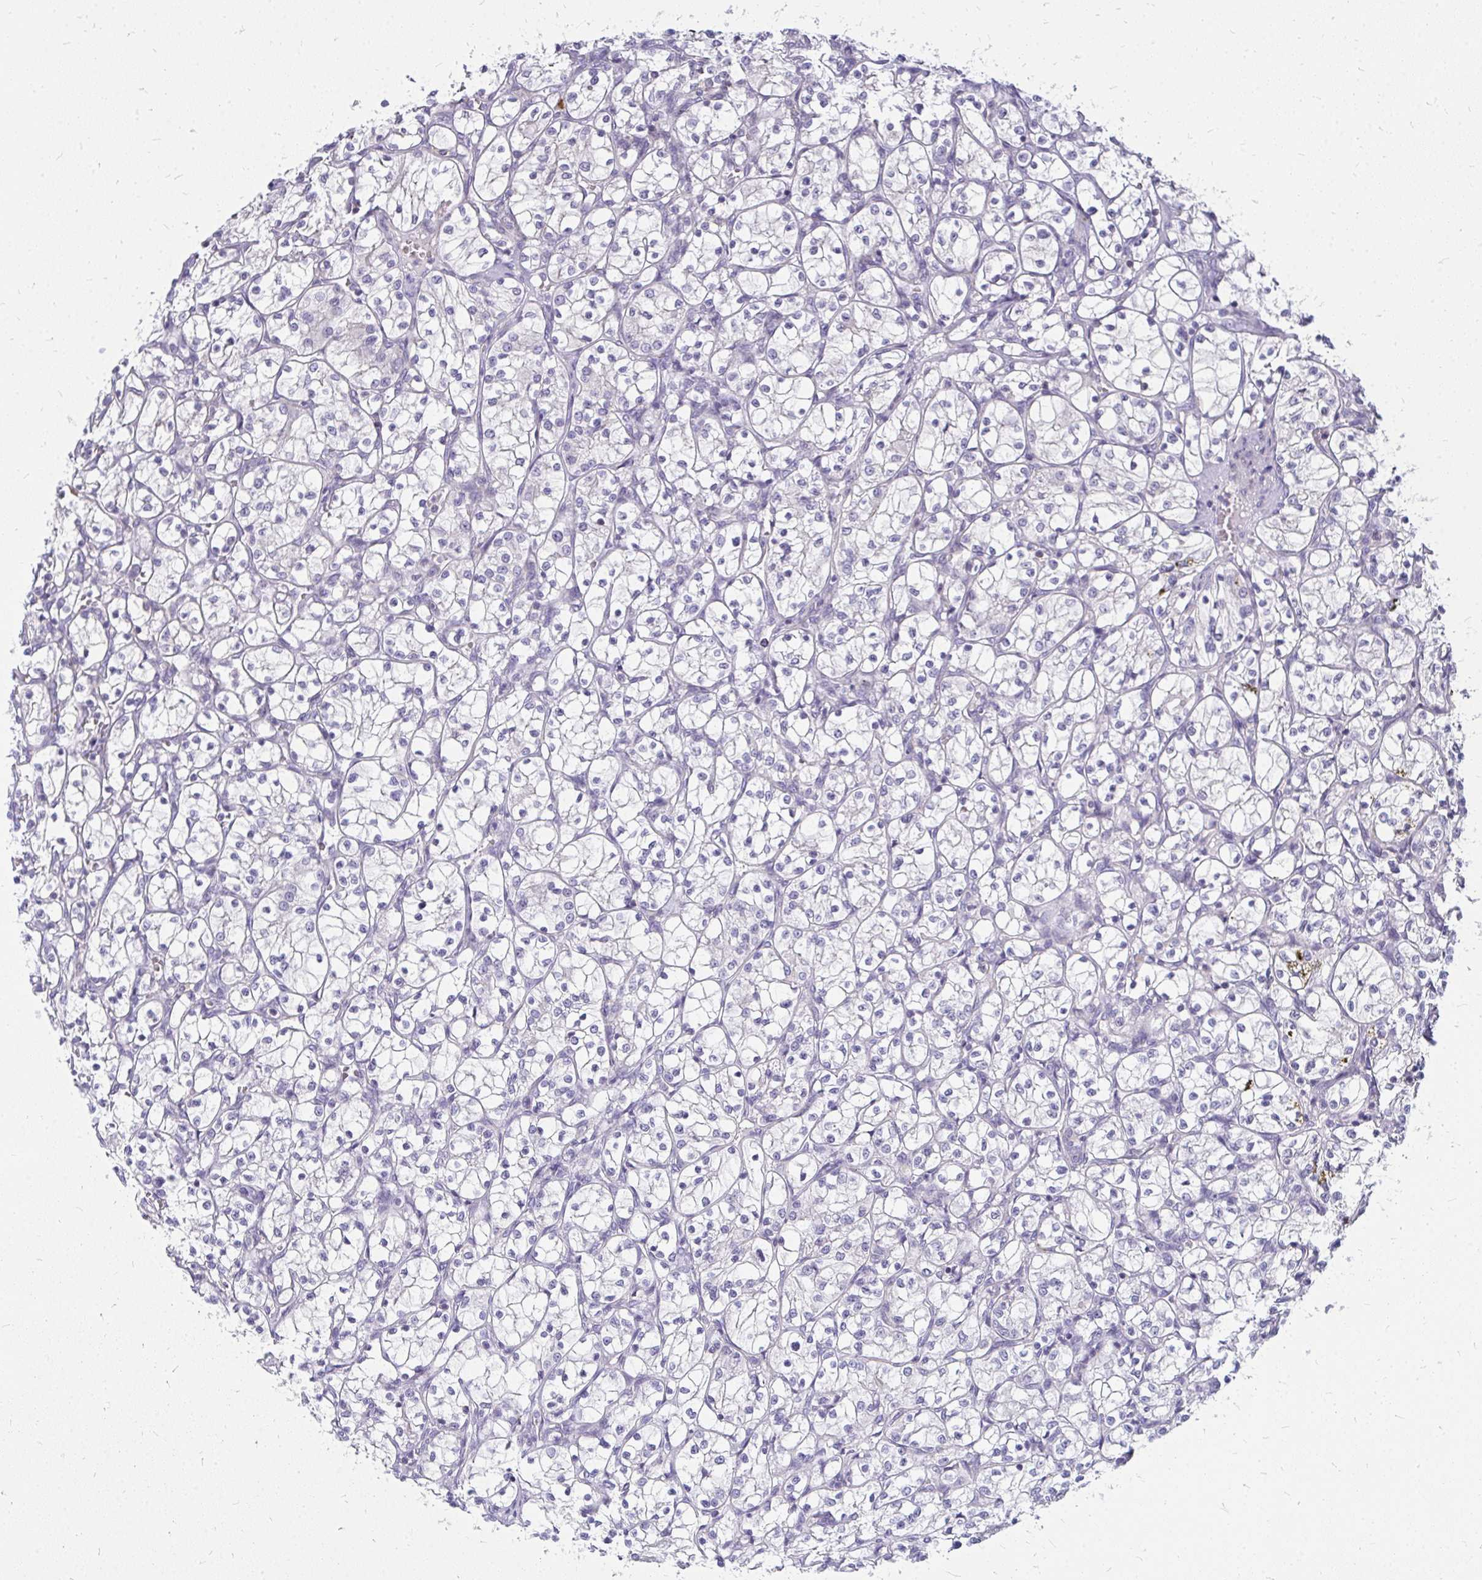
{"staining": {"intensity": "negative", "quantity": "none", "location": "none"}, "tissue": "renal cancer", "cell_type": "Tumor cells", "image_type": "cancer", "snomed": [{"axis": "morphology", "description": "Adenocarcinoma, NOS"}, {"axis": "topography", "description": "Kidney"}], "caption": "DAB immunohistochemical staining of renal adenocarcinoma demonstrates no significant expression in tumor cells.", "gene": "FAM9A", "patient": {"sex": "female", "age": 69}}